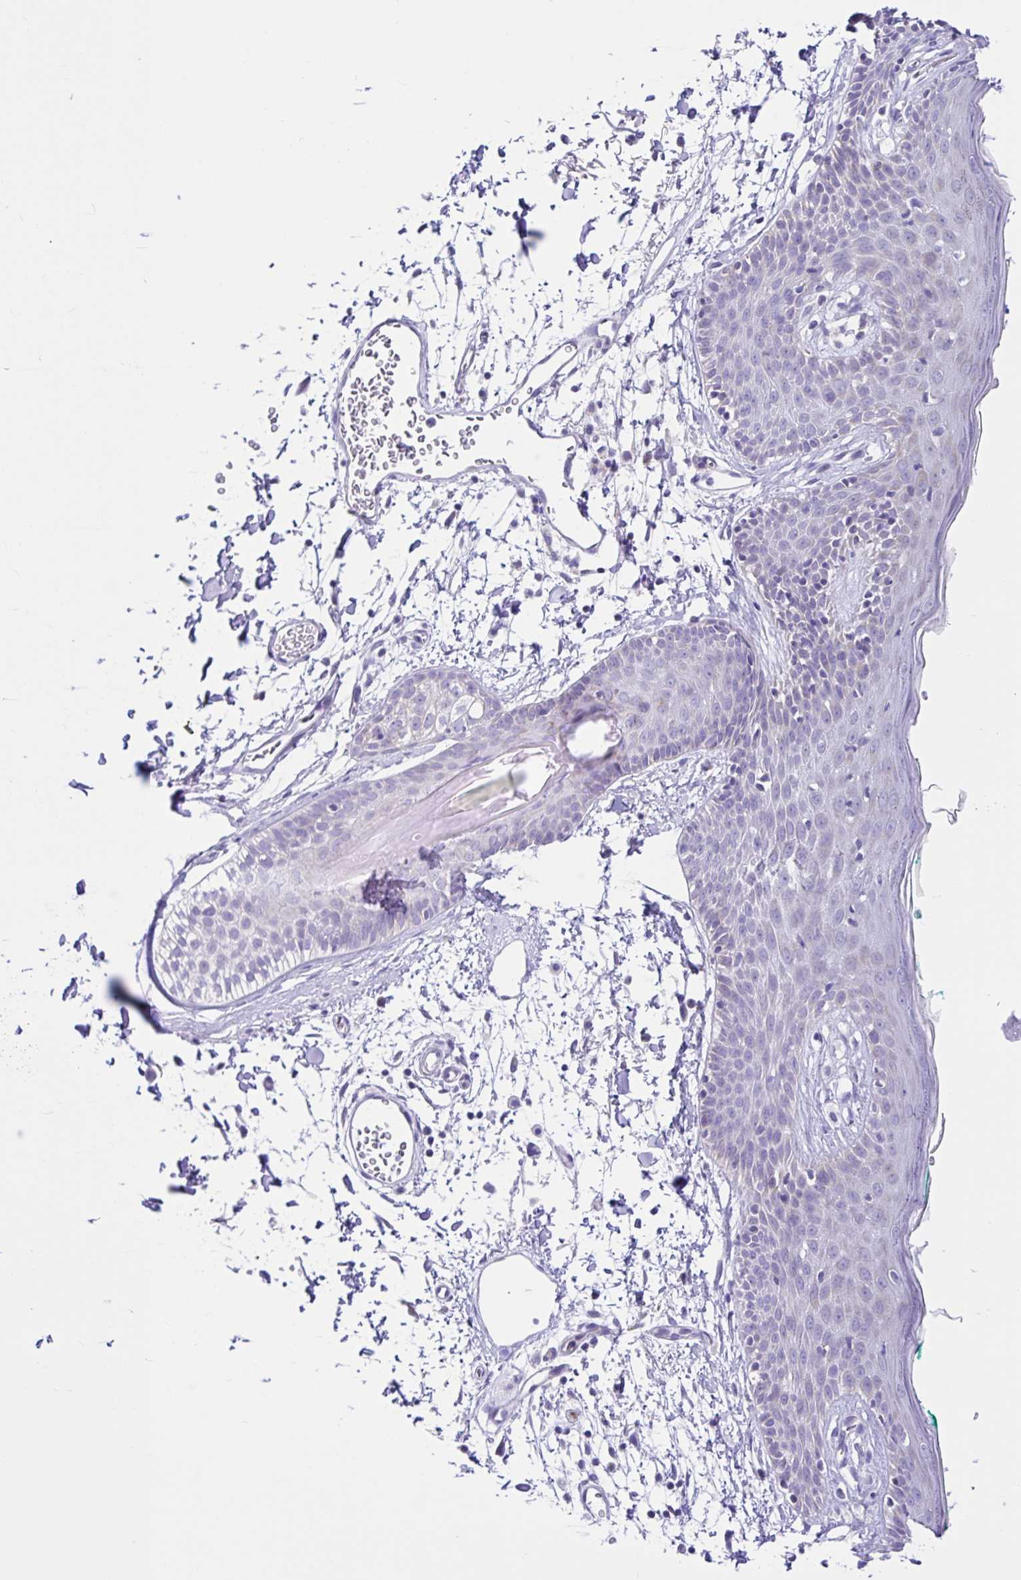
{"staining": {"intensity": "negative", "quantity": "none", "location": "none"}, "tissue": "skin", "cell_type": "Fibroblasts", "image_type": "normal", "snomed": [{"axis": "morphology", "description": "Normal tissue, NOS"}, {"axis": "topography", "description": "Skin"}], "caption": "High magnification brightfield microscopy of unremarkable skin stained with DAB (brown) and counterstained with hematoxylin (blue): fibroblasts show no significant expression. (DAB immunohistochemistry (IHC) visualized using brightfield microscopy, high magnification).", "gene": "NDUFS2", "patient": {"sex": "male", "age": 79}}